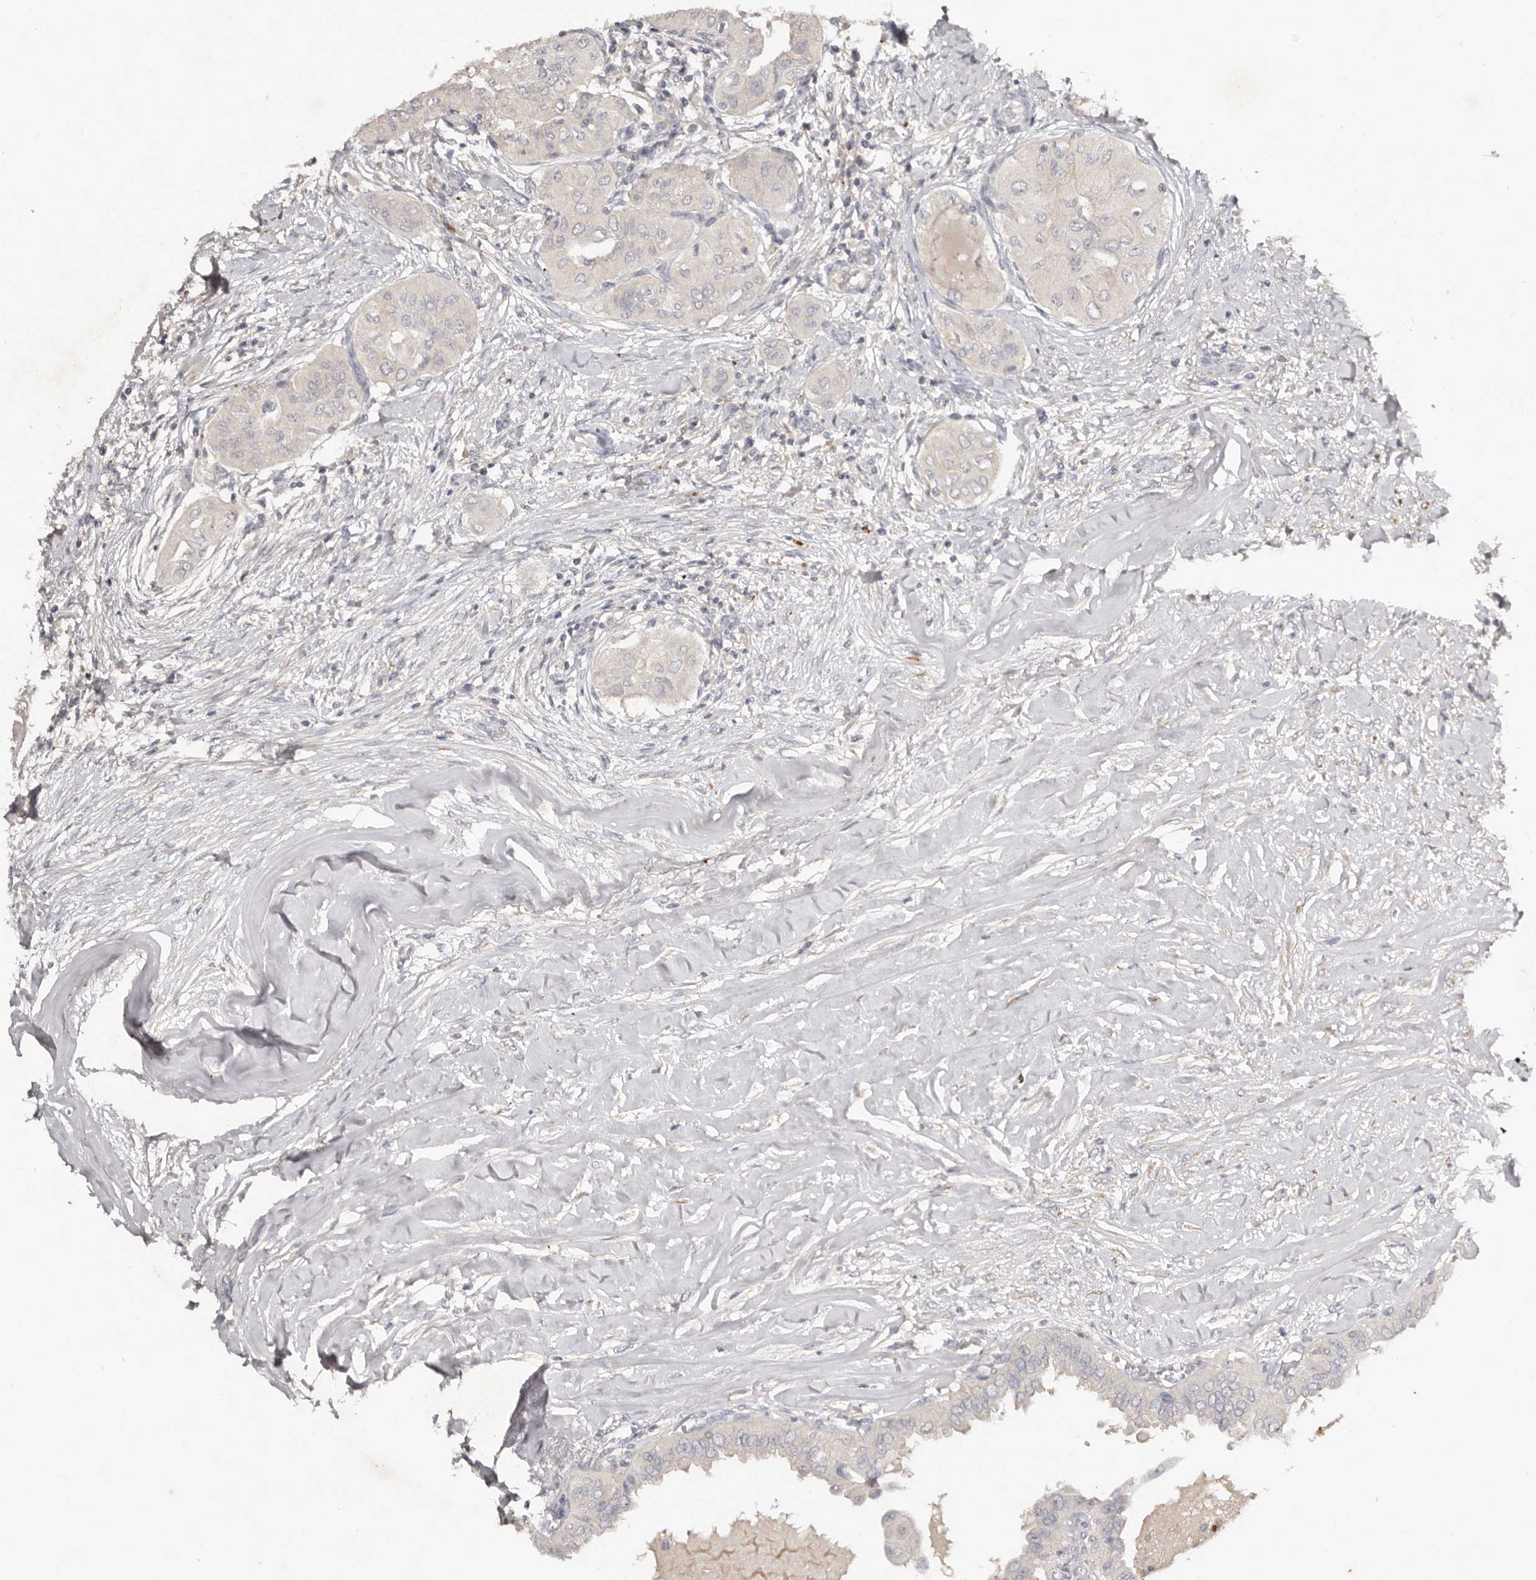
{"staining": {"intensity": "negative", "quantity": "none", "location": "none"}, "tissue": "thyroid cancer", "cell_type": "Tumor cells", "image_type": "cancer", "snomed": [{"axis": "morphology", "description": "Papillary adenocarcinoma, NOS"}, {"axis": "topography", "description": "Thyroid gland"}], "caption": "High power microscopy histopathology image of an immunohistochemistry (IHC) image of thyroid cancer (papillary adenocarcinoma), revealing no significant expression in tumor cells.", "gene": "SCUBE2", "patient": {"sex": "female", "age": 59}}